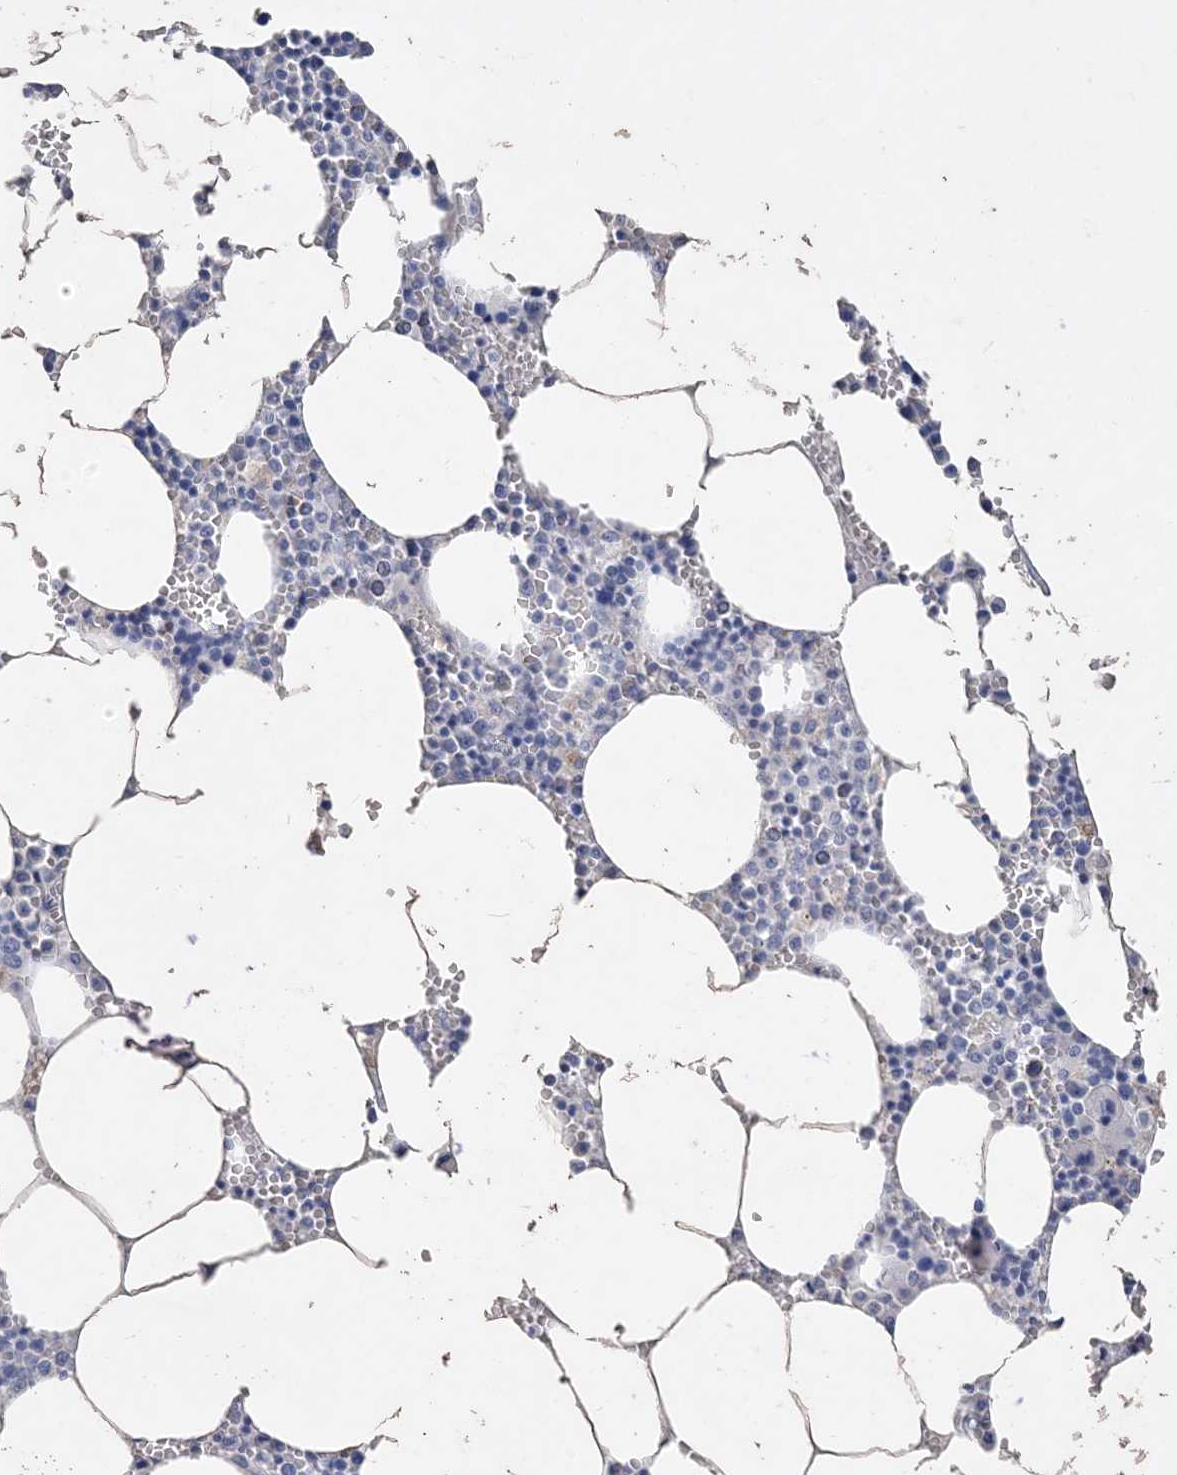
{"staining": {"intensity": "negative", "quantity": "none", "location": "none"}, "tissue": "bone marrow", "cell_type": "Hematopoietic cells", "image_type": "normal", "snomed": [{"axis": "morphology", "description": "Normal tissue, NOS"}, {"axis": "topography", "description": "Bone marrow"}], "caption": "DAB immunohistochemical staining of benign human bone marrow reveals no significant staining in hematopoietic cells.", "gene": "COPS8", "patient": {"sex": "male", "age": 70}}